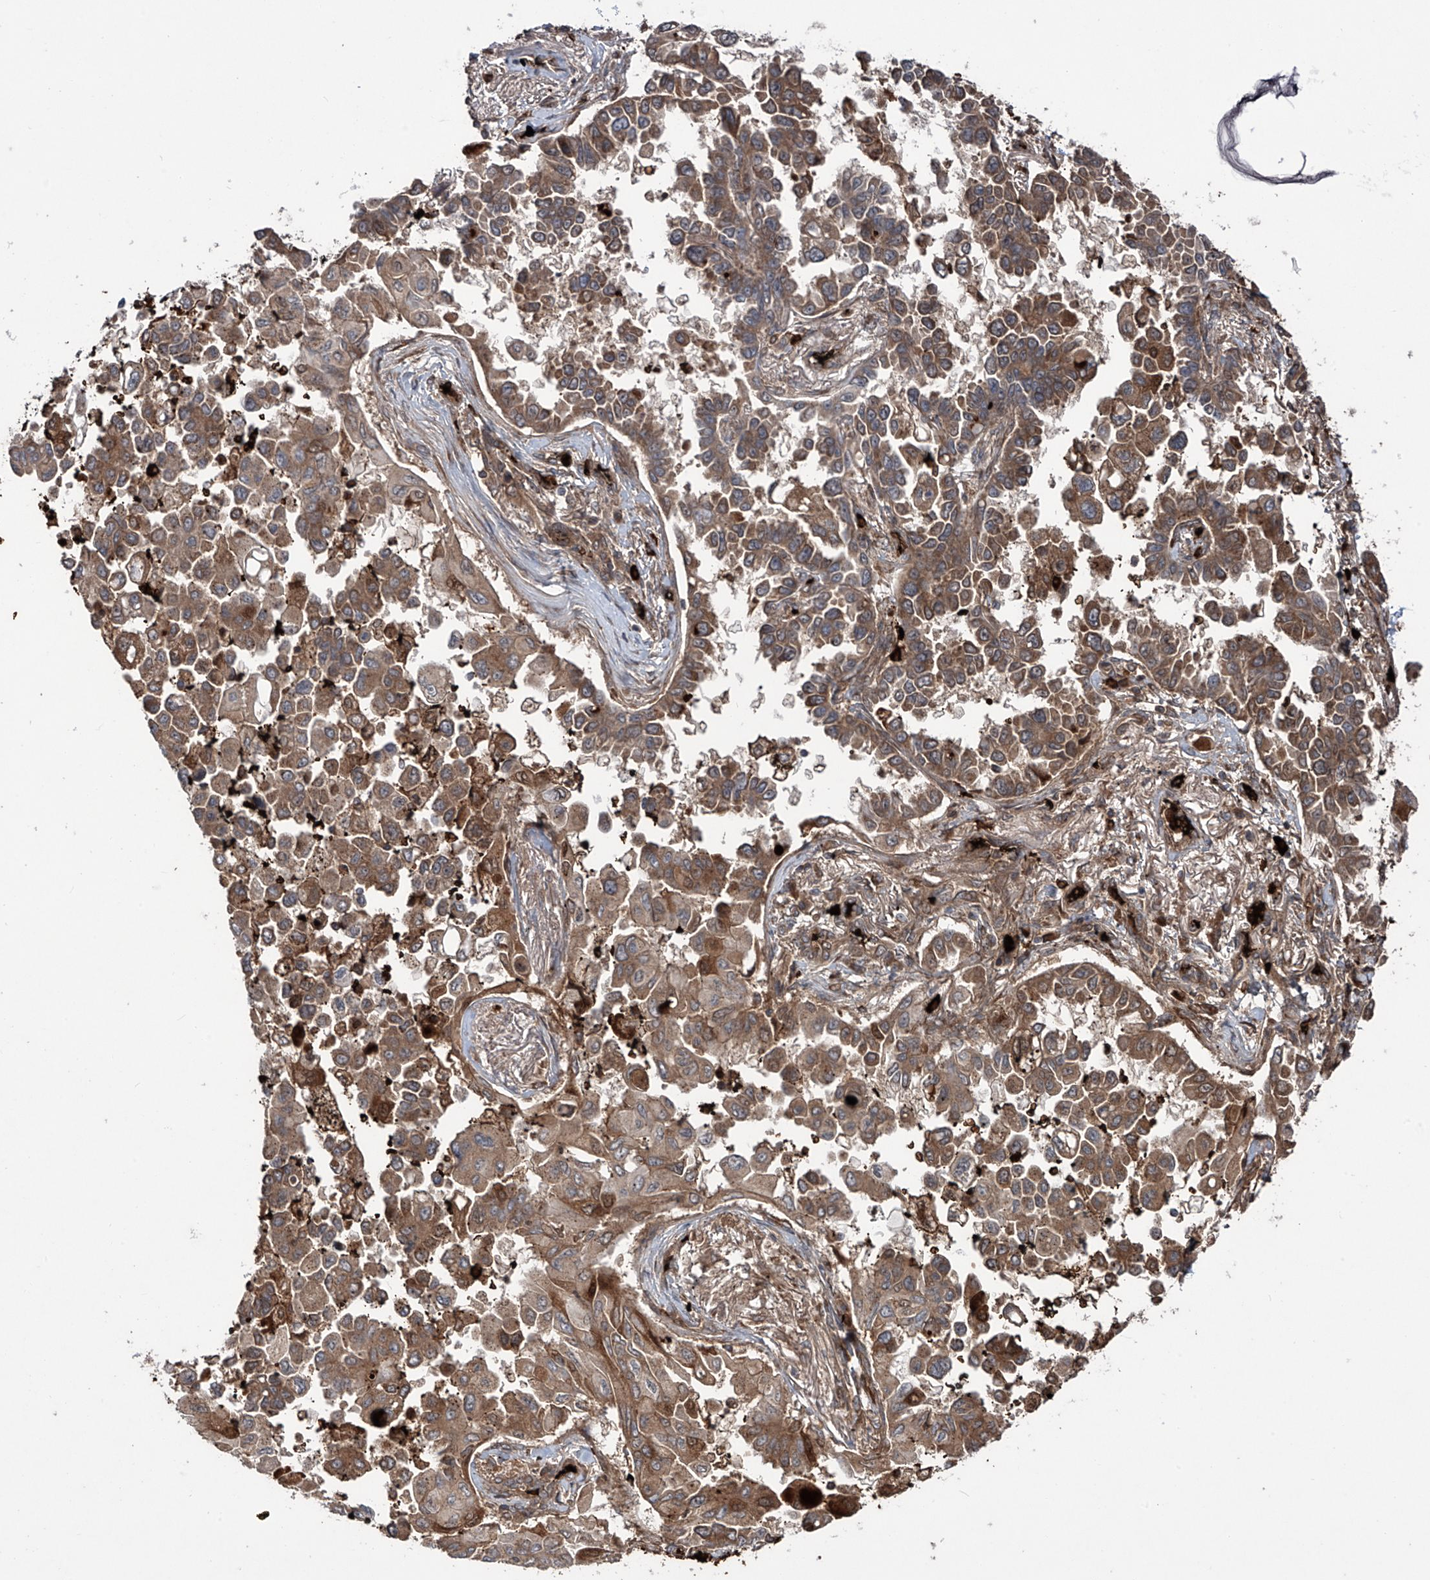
{"staining": {"intensity": "moderate", "quantity": ">75%", "location": "cytoplasmic/membranous"}, "tissue": "lung cancer", "cell_type": "Tumor cells", "image_type": "cancer", "snomed": [{"axis": "morphology", "description": "Adenocarcinoma, NOS"}, {"axis": "topography", "description": "Lung"}], "caption": "Immunohistochemical staining of human adenocarcinoma (lung) shows medium levels of moderate cytoplasmic/membranous protein staining in approximately >75% of tumor cells. (brown staining indicates protein expression, while blue staining denotes nuclei).", "gene": "ZDHHC9", "patient": {"sex": "female", "age": 67}}